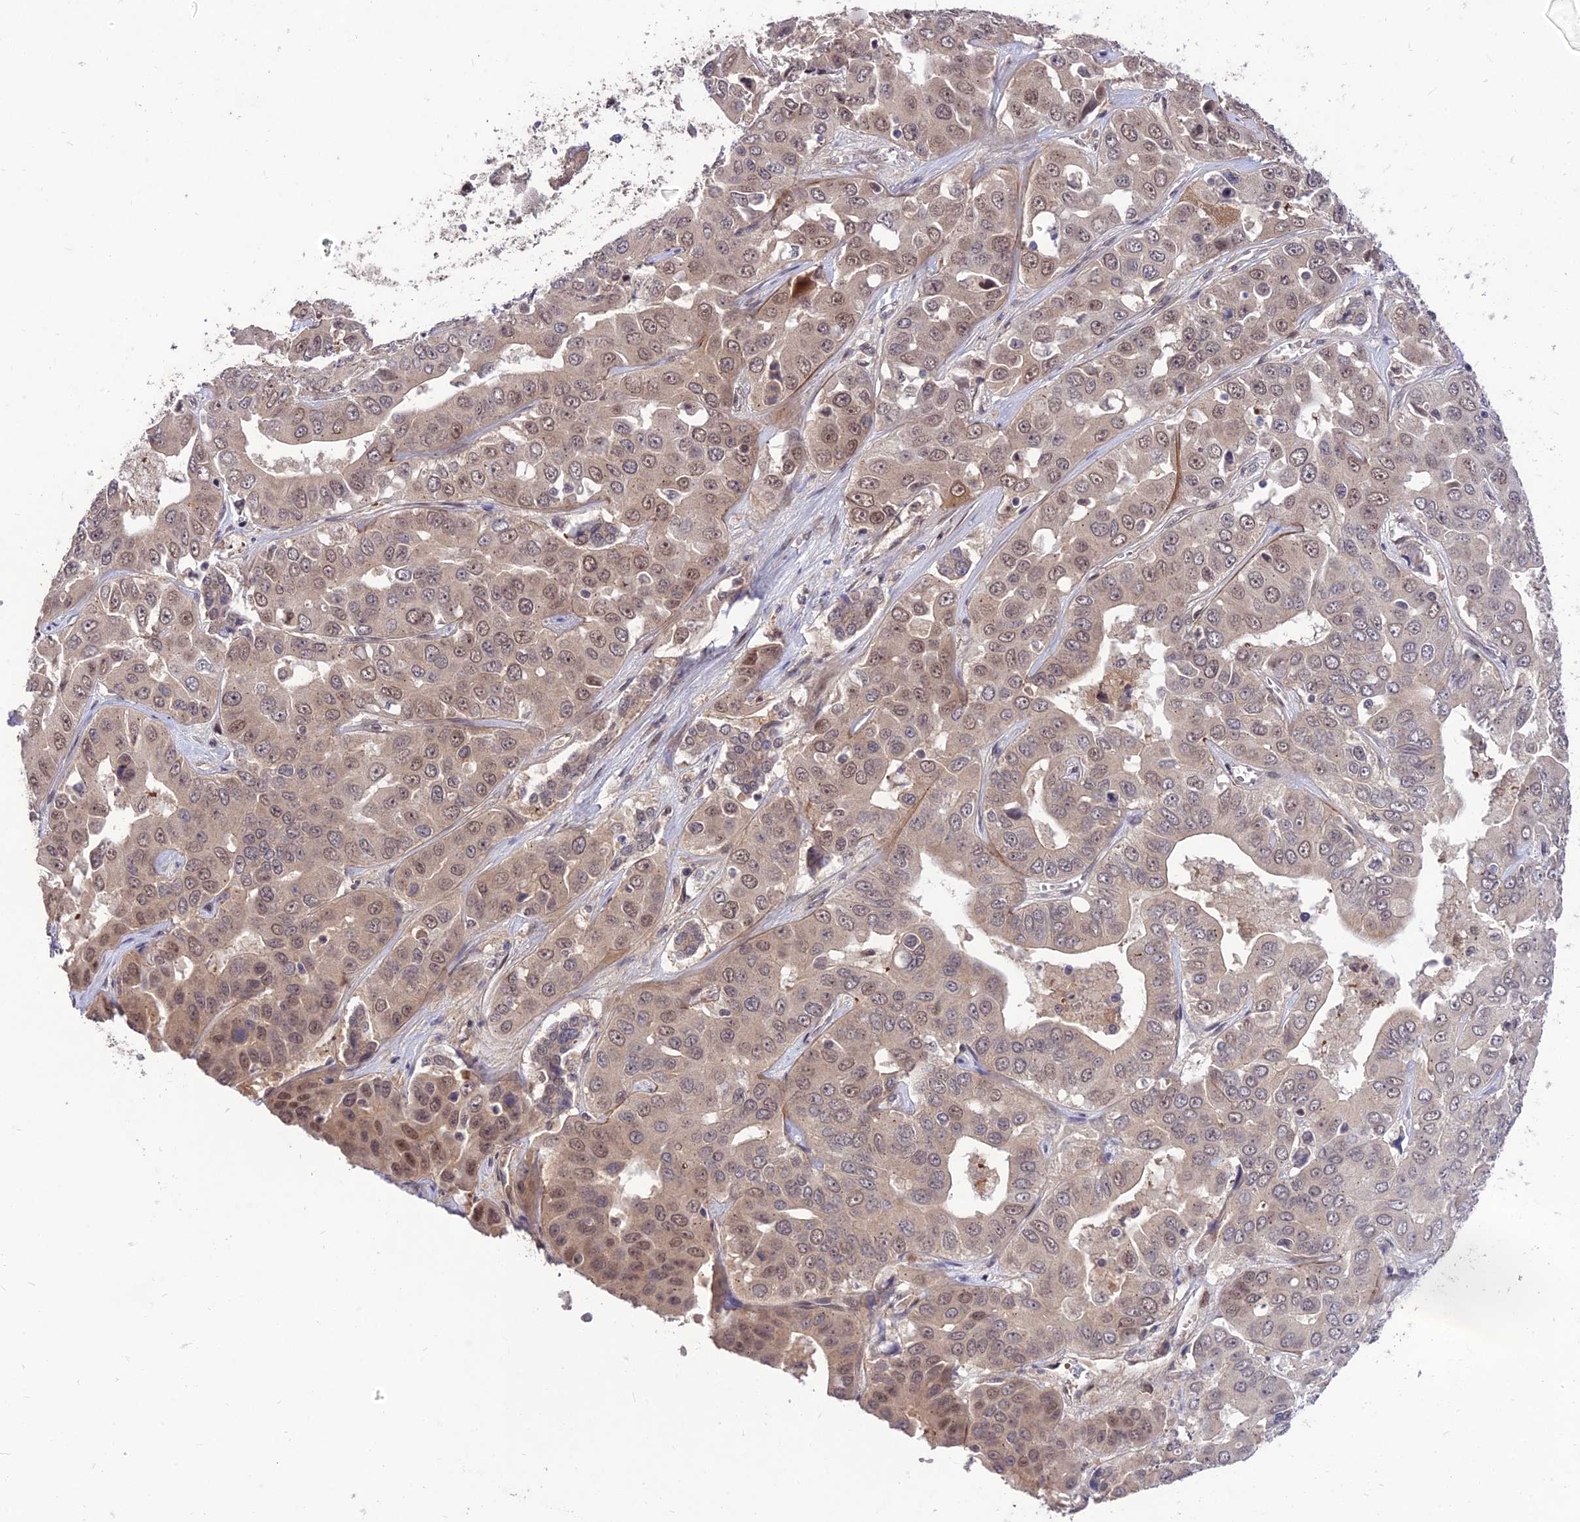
{"staining": {"intensity": "moderate", "quantity": ">75%", "location": "cytoplasmic/membranous,nuclear"}, "tissue": "liver cancer", "cell_type": "Tumor cells", "image_type": "cancer", "snomed": [{"axis": "morphology", "description": "Cholangiocarcinoma"}, {"axis": "topography", "description": "Liver"}], "caption": "DAB (3,3'-diaminobenzidine) immunohistochemical staining of liver cancer displays moderate cytoplasmic/membranous and nuclear protein expression in approximately >75% of tumor cells.", "gene": "ZNF85", "patient": {"sex": "female", "age": 52}}